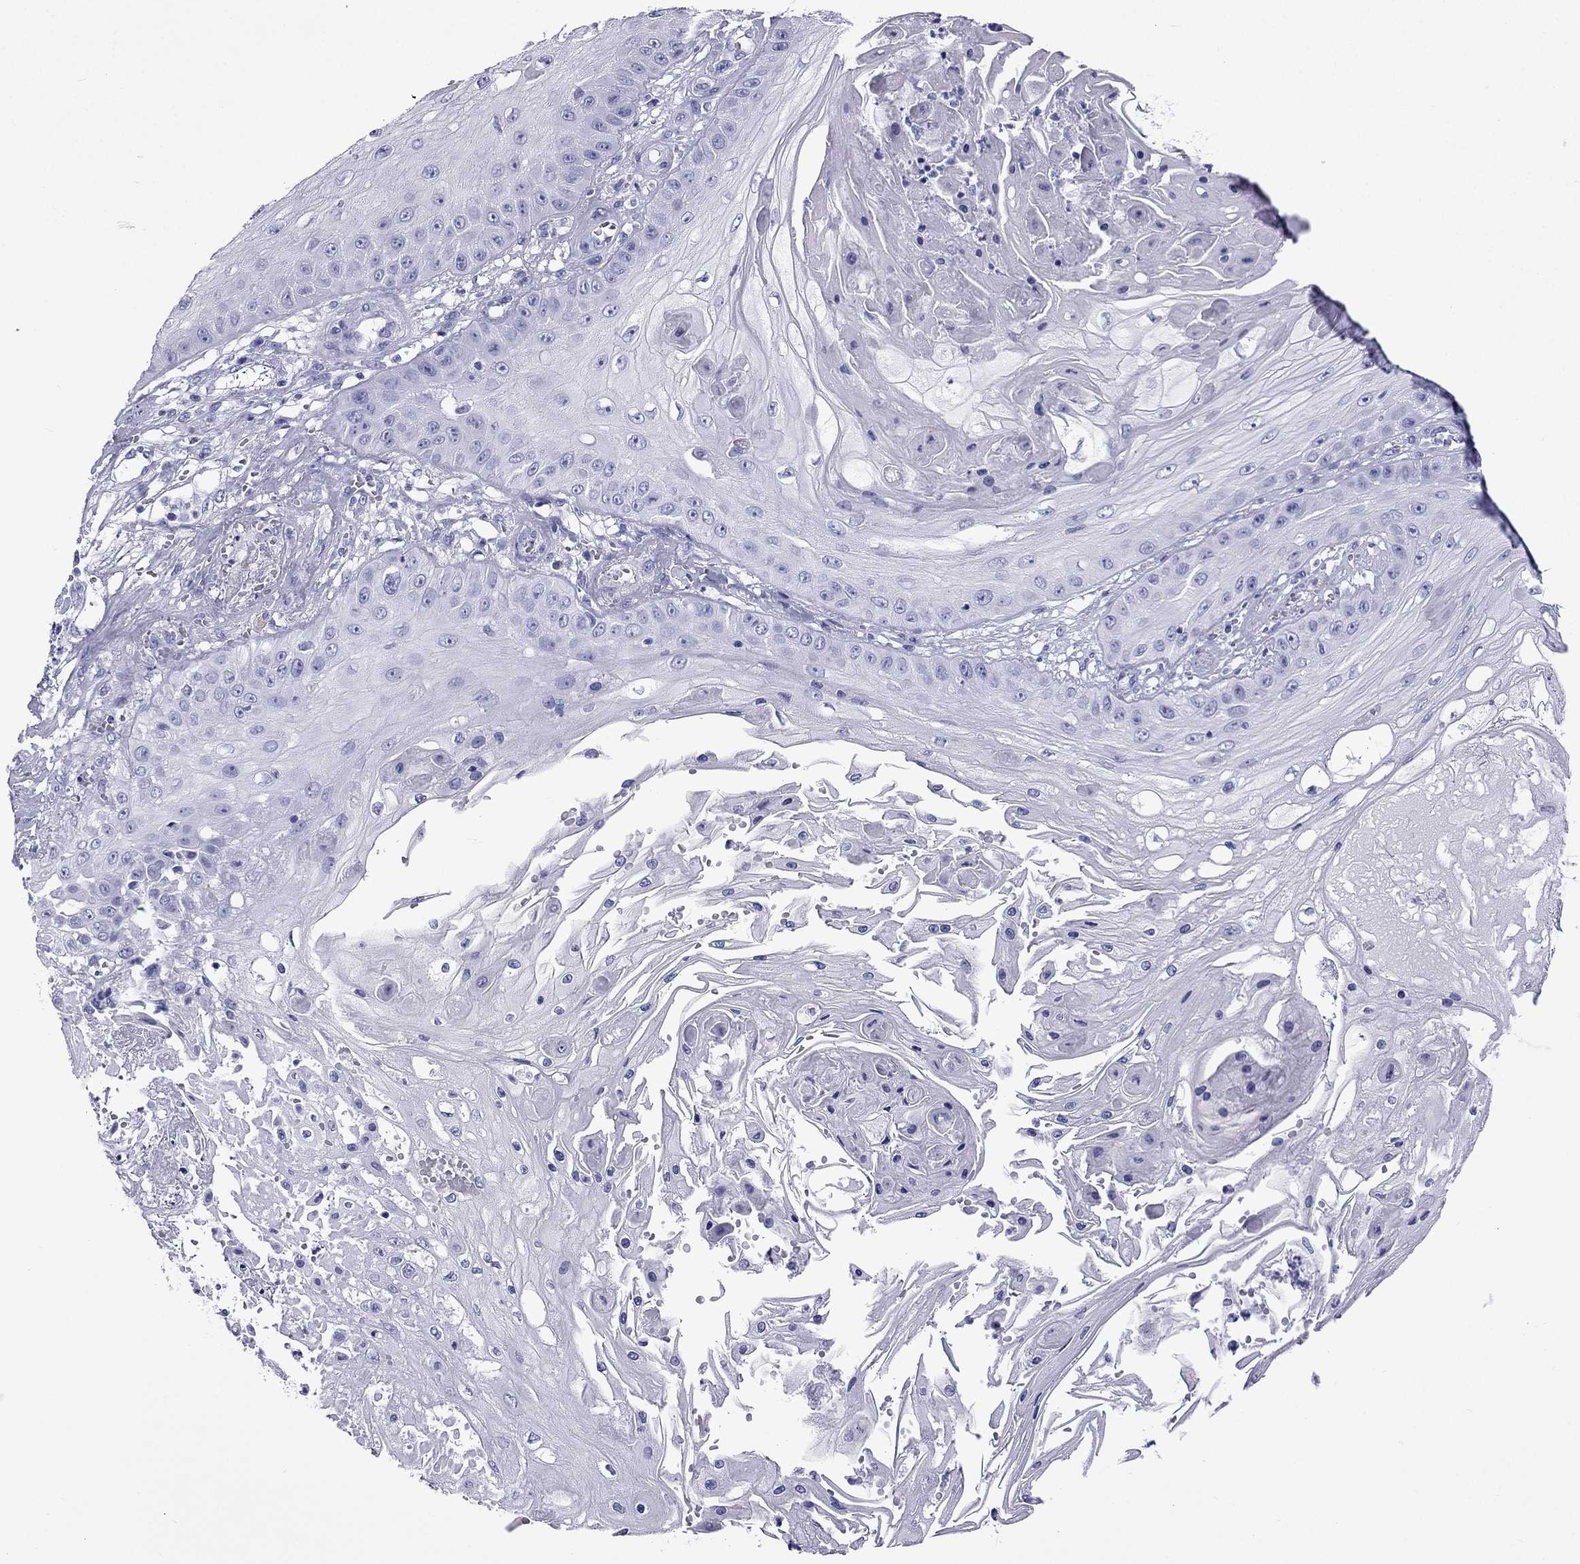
{"staining": {"intensity": "negative", "quantity": "none", "location": "none"}, "tissue": "skin cancer", "cell_type": "Tumor cells", "image_type": "cancer", "snomed": [{"axis": "morphology", "description": "Squamous cell carcinoma, NOS"}, {"axis": "topography", "description": "Skin"}], "caption": "IHC micrograph of human skin cancer (squamous cell carcinoma) stained for a protein (brown), which displays no expression in tumor cells.", "gene": "ARR3", "patient": {"sex": "male", "age": 70}}